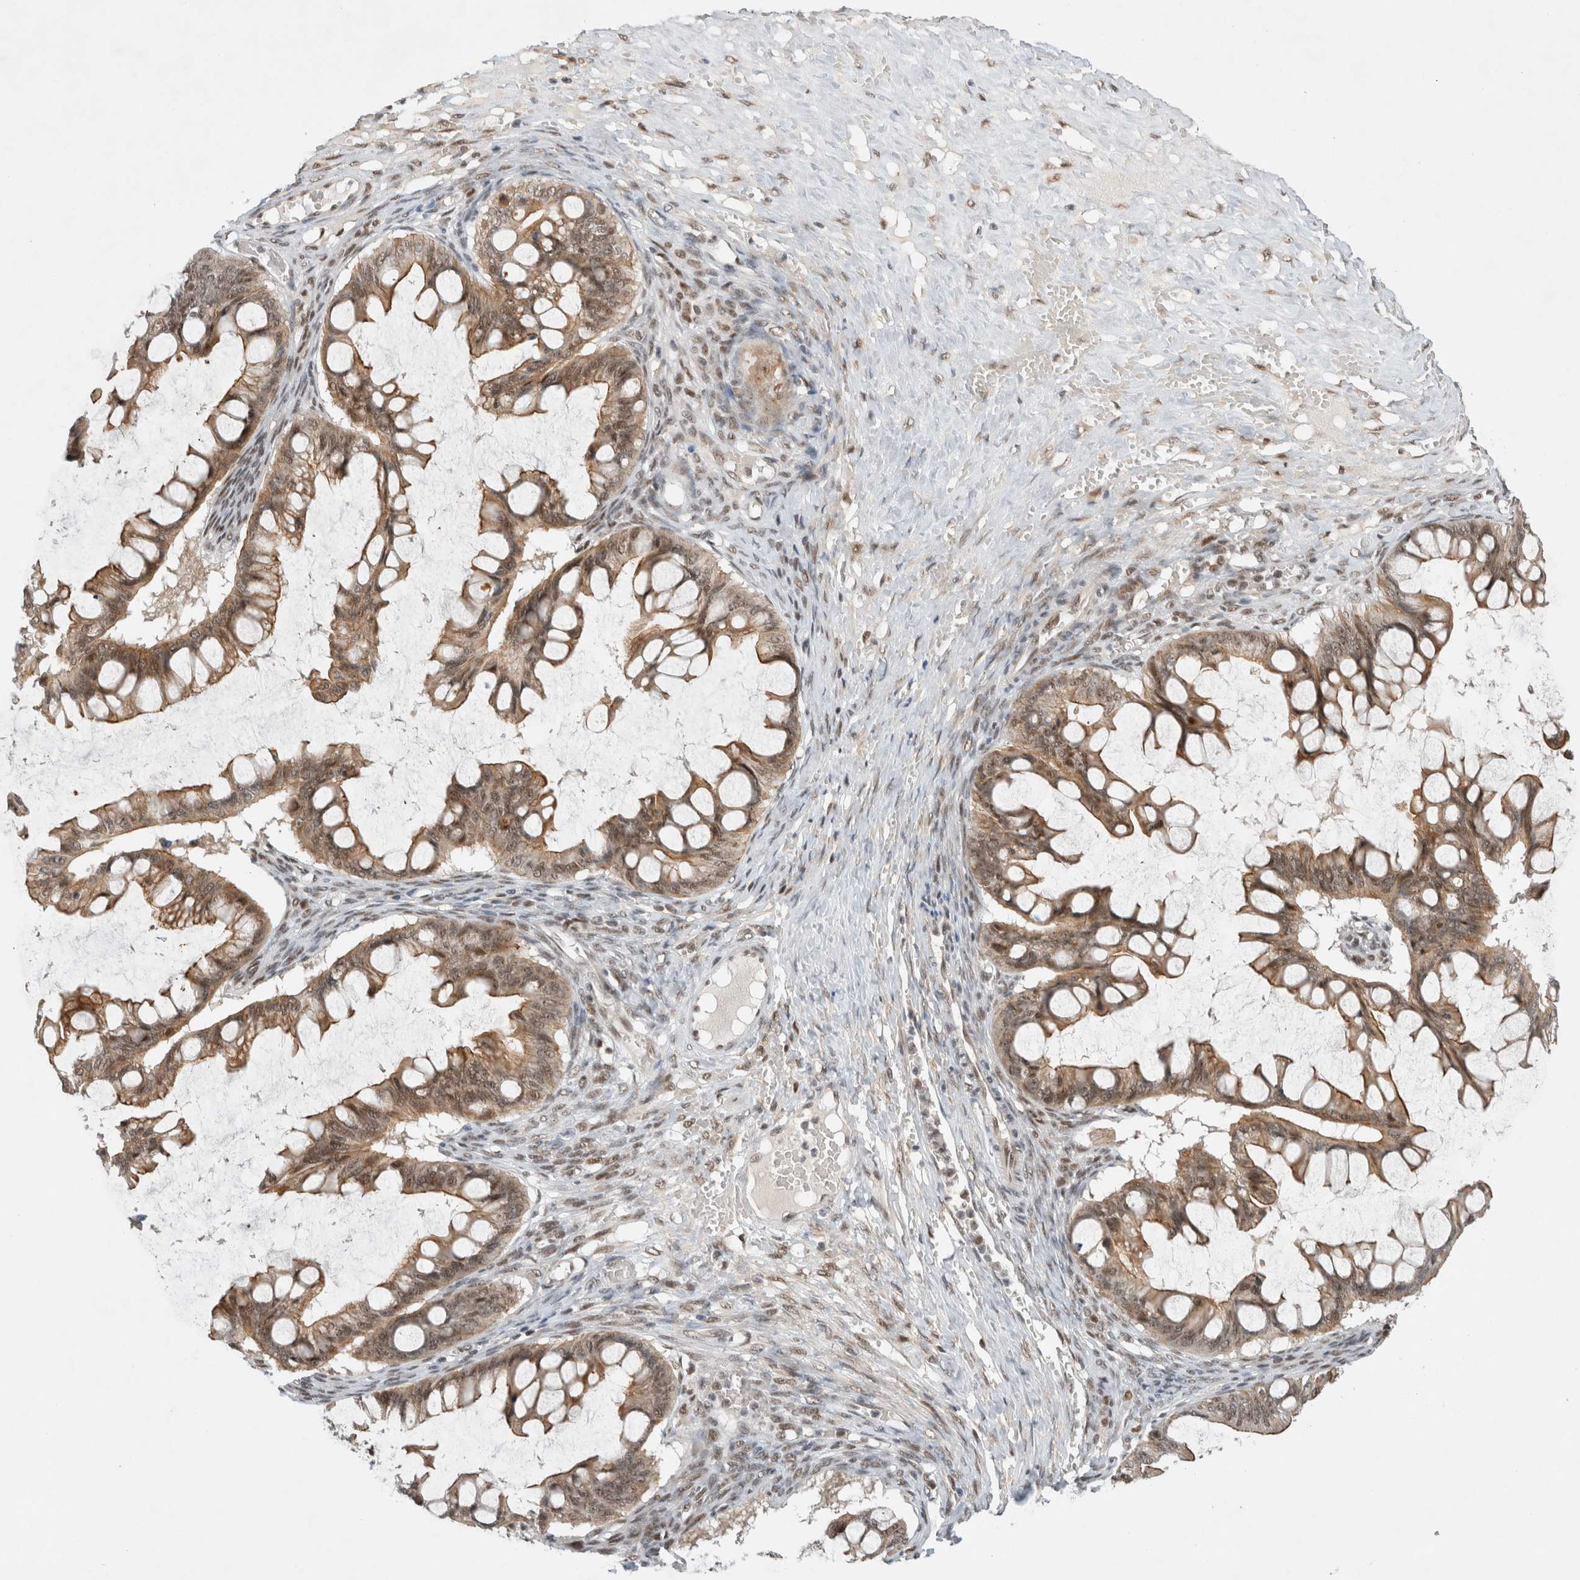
{"staining": {"intensity": "moderate", "quantity": ">75%", "location": "cytoplasmic/membranous,nuclear"}, "tissue": "ovarian cancer", "cell_type": "Tumor cells", "image_type": "cancer", "snomed": [{"axis": "morphology", "description": "Cystadenocarcinoma, mucinous, NOS"}, {"axis": "topography", "description": "Ovary"}], "caption": "IHC (DAB) staining of mucinous cystadenocarcinoma (ovarian) reveals moderate cytoplasmic/membranous and nuclear protein positivity in about >75% of tumor cells.", "gene": "NCAPG2", "patient": {"sex": "female", "age": 73}}